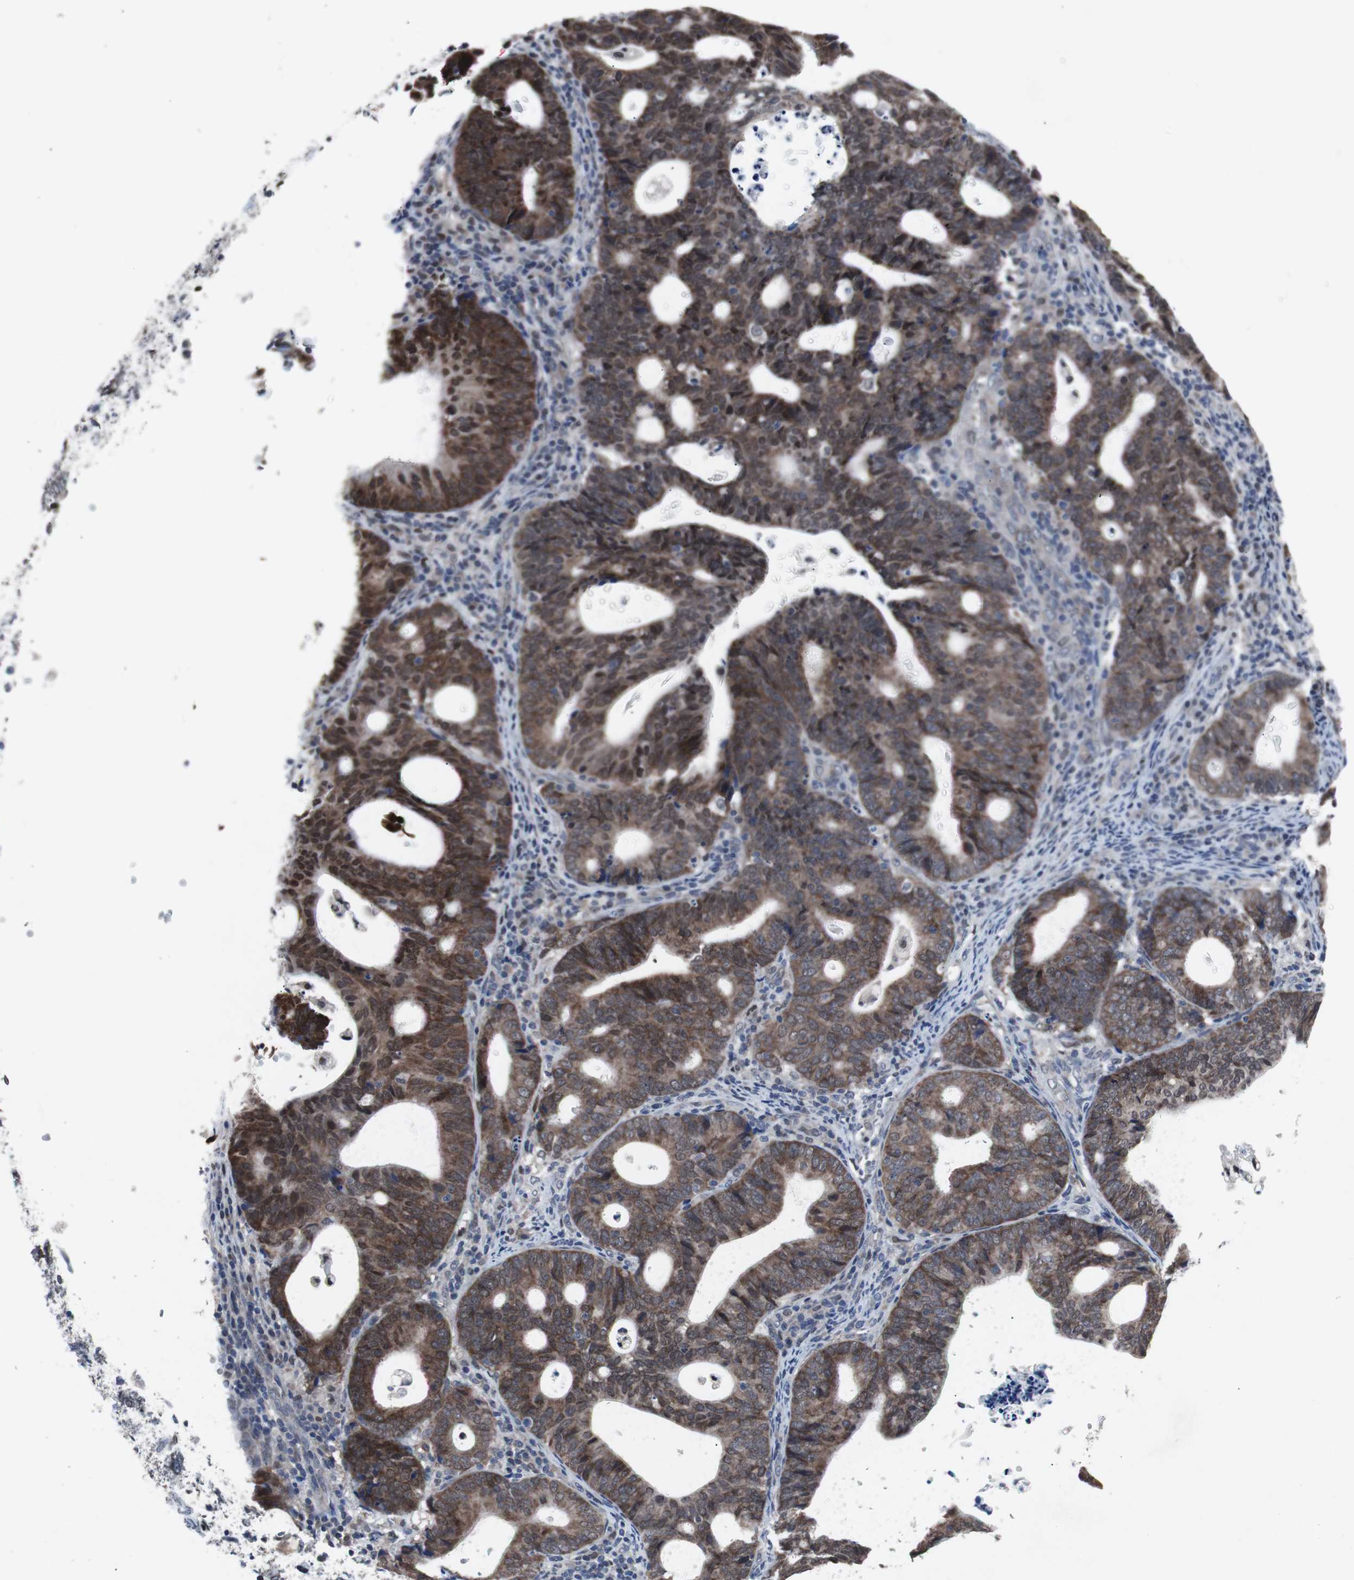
{"staining": {"intensity": "strong", "quantity": ">75%", "location": "cytoplasmic/membranous,nuclear"}, "tissue": "endometrial cancer", "cell_type": "Tumor cells", "image_type": "cancer", "snomed": [{"axis": "morphology", "description": "Adenocarcinoma, NOS"}, {"axis": "topography", "description": "Uterus"}], "caption": "This micrograph exhibits adenocarcinoma (endometrial) stained with immunohistochemistry (IHC) to label a protein in brown. The cytoplasmic/membranous and nuclear of tumor cells show strong positivity for the protein. Nuclei are counter-stained blue.", "gene": "RBM47", "patient": {"sex": "female", "age": 83}}